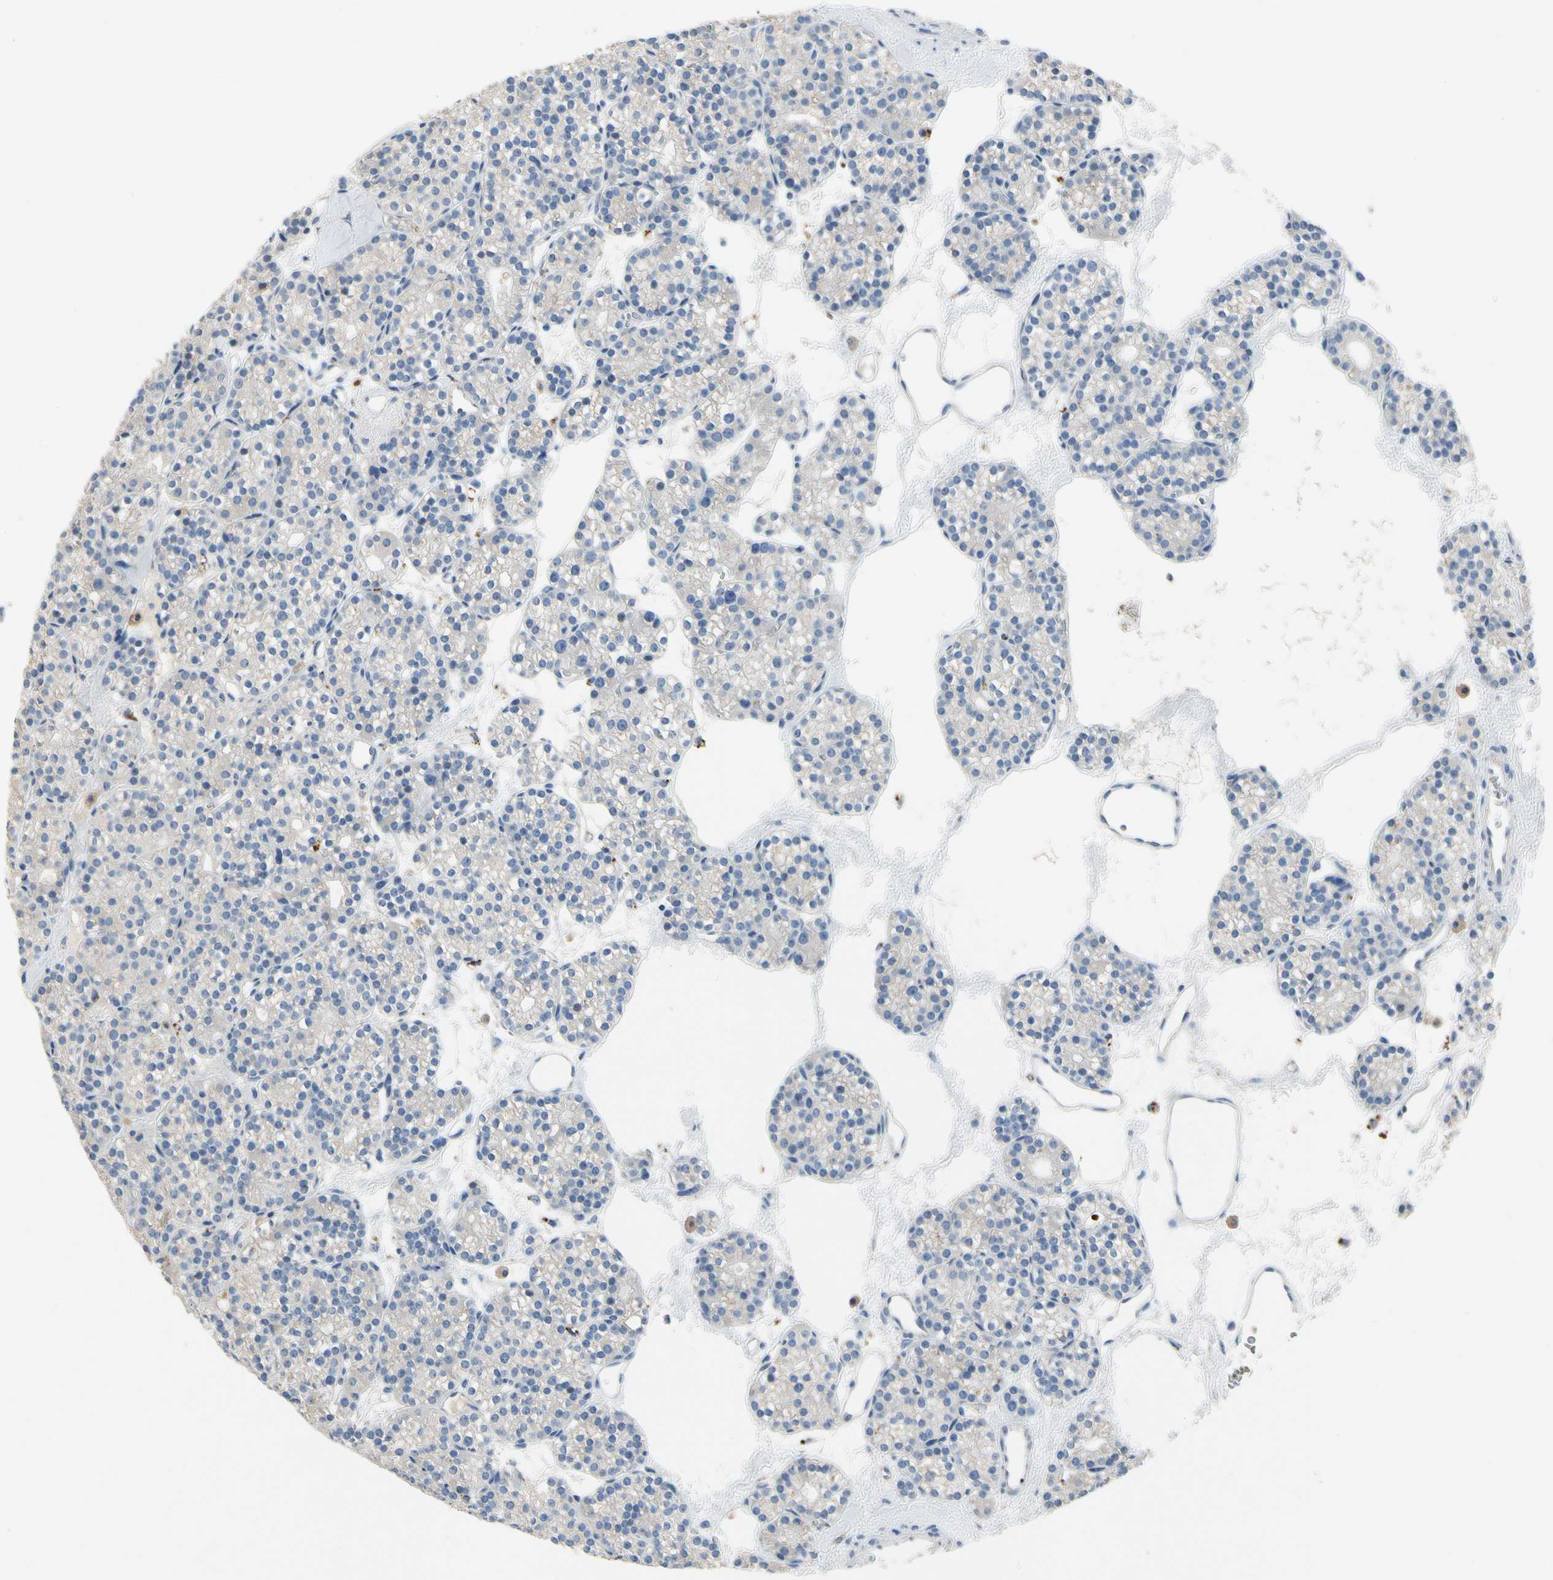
{"staining": {"intensity": "moderate", "quantity": "<25%", "location": "cytoplasmic/membranous"}, "tissue": "parathyroid gland", "cell_type": "Glandular cells", "image_type": "normal", "snomed": [{"axis": "morphology", "description": "Normal tissue, NOS"}, {"axis": "topography", "description": "Parathyroid gland"}], "caption": "Protein staining of benign parathyroid gland exhibits moderate cytoplasmic/membranous staining in about <25% of glandular cells. (IHC, brightfield microscopy, high magnification).", "gene": "RETSAT", "patient": {"sex": "female", "age": 64}}